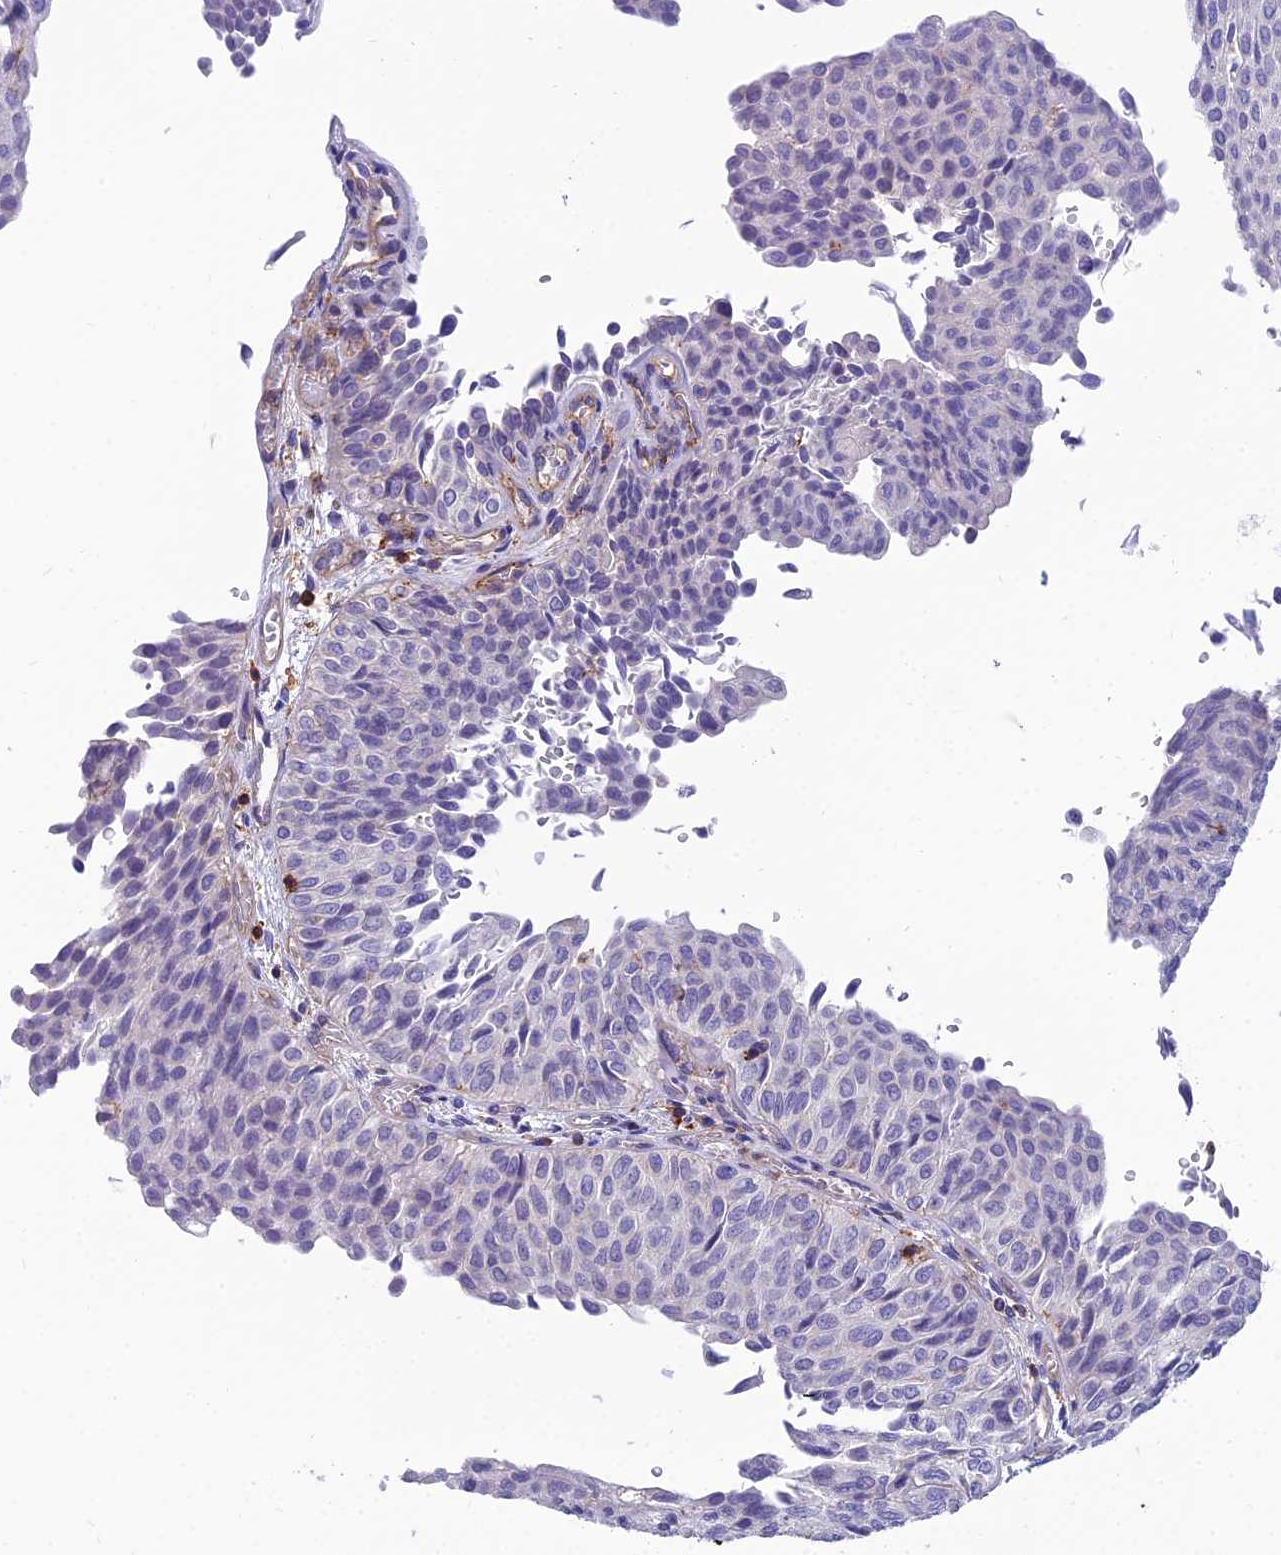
{"staining": {"intensity": "negative", "quantity": "none", "location": "none"}, "tissue": "urothelial cancer", "cell_type": "Tumor cells", "image_type": "cancer", "snomed": [{"axis": "morphology", "description": "Urothelial carcinoma, Low grade"}, {"axis": "topography", "description": "Urinary bladder"}], "caption": "The IHC histopathology image has no significant expression in tumor cells of urothelial cancer tissue.", "gene": "PPP1R18", "patient": {"sex": "male", "age": 78}}